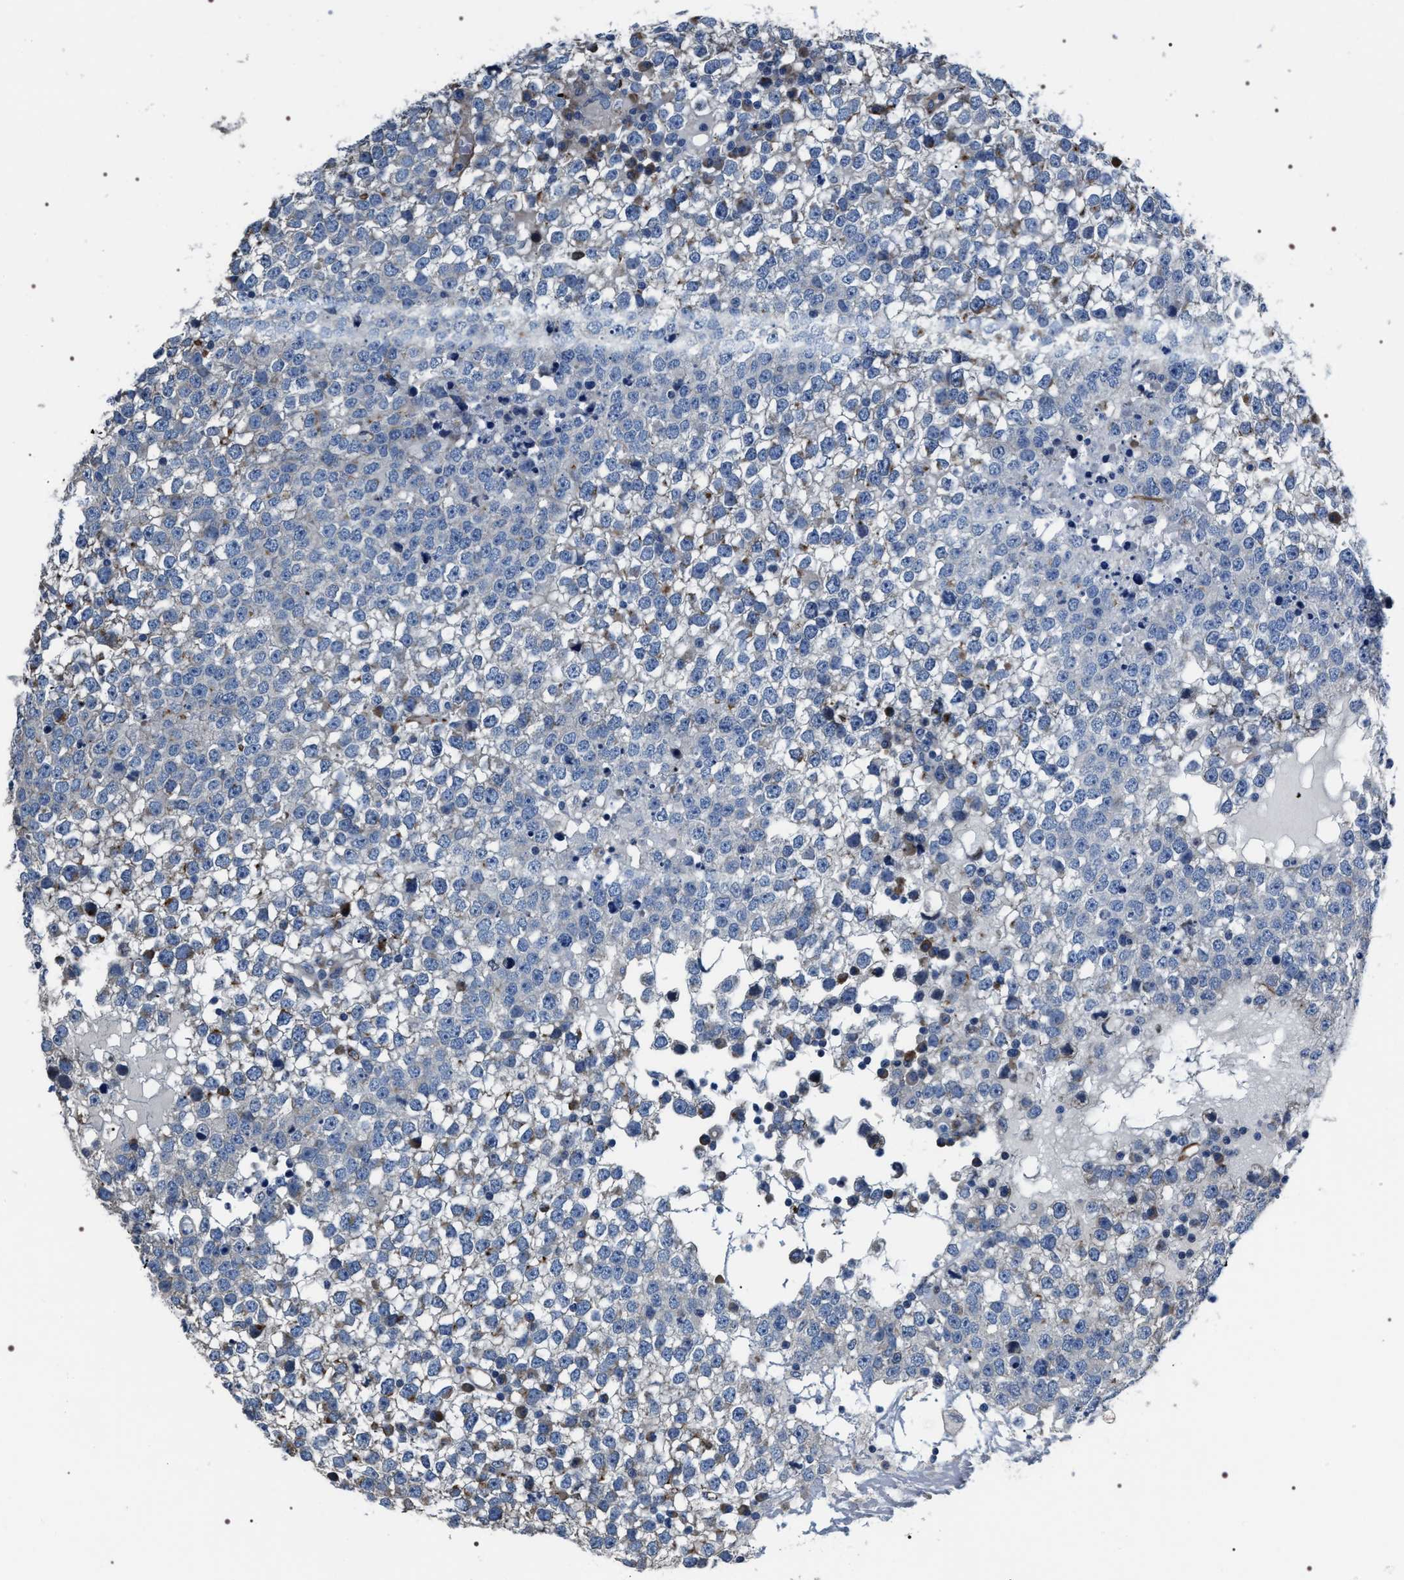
{"staining": {"intensity": "negative", "quantity": "none", "location": "none"}, "tissue": "testis cancer", "cell_type": "Tumor cells", "image_type": "cancer", "snomed": [{"axis": "morphology", "description": "Seminoma, NOS"}, {"axis": "topography", "description": "Testis"}], "caption": "DAB immunohistochemical staining of testis cancer (seminoma) reveals no significant positivity in tumor cells. (DAB (3,3'-diaminobenzidine) IHC with hematoxylin counter stain).", "gene": "PKD1L1", "patient": {"sex": "male", "age": 65}}